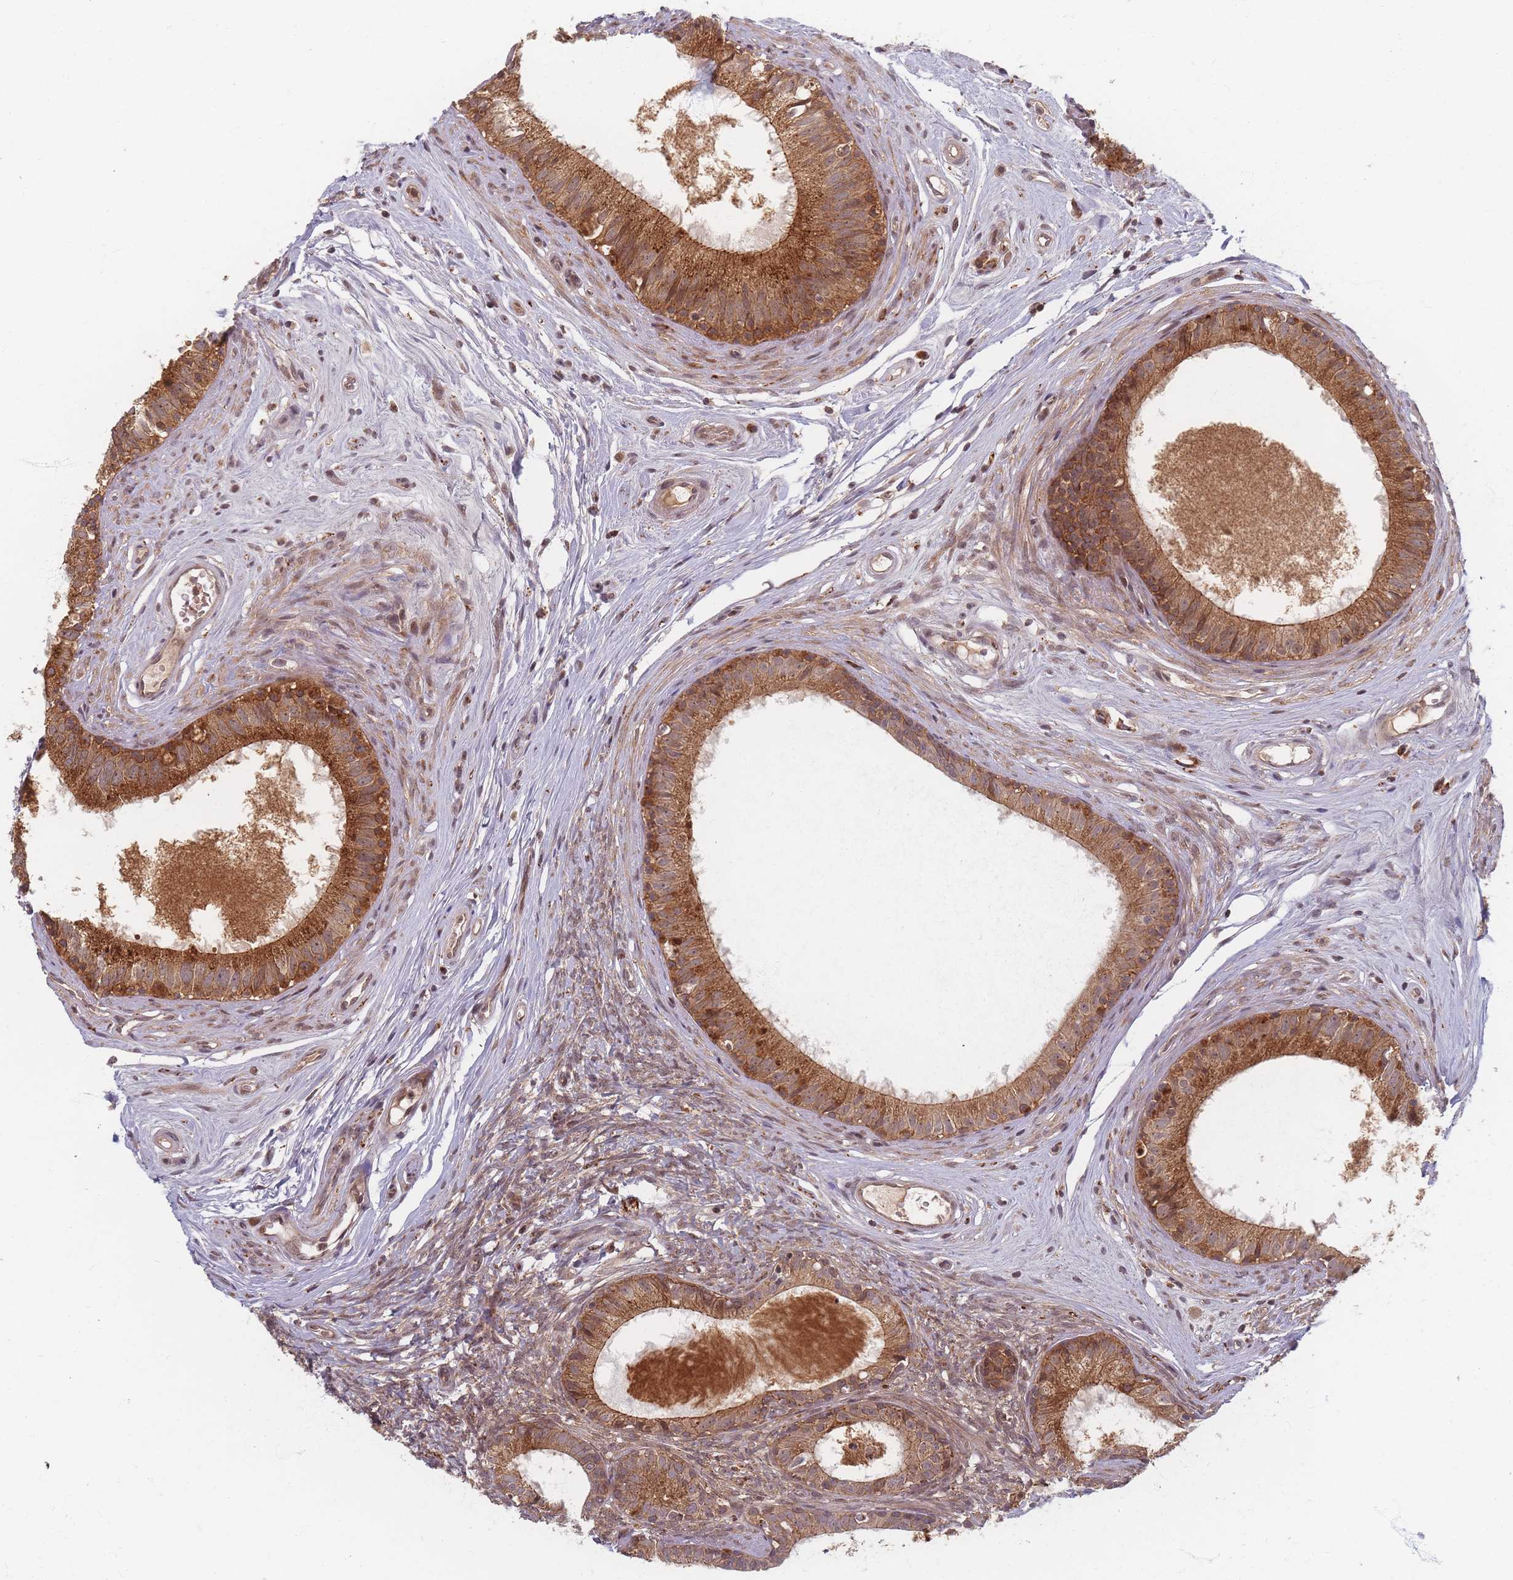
{"staining": {"intensity": "strong", "quantity": ">75%", "location": "cytoplasmic/membranous"}, "tissue": "epididymis", "cell_type": "Glandular cells", "image_type": "normal", "snomed": [{"axis": "morphology", "description": "Normal tissue, NOS"}, {"axis": "topography", "description": "Epididymis"}], "caption": "Protein positivity by IHC reveals strong cytoplasmic/membranous staining in approximately >75% of glandular cells in normal epididymis.", "gene": "RADX", "patient": {"sex": "male", "age": 74}}